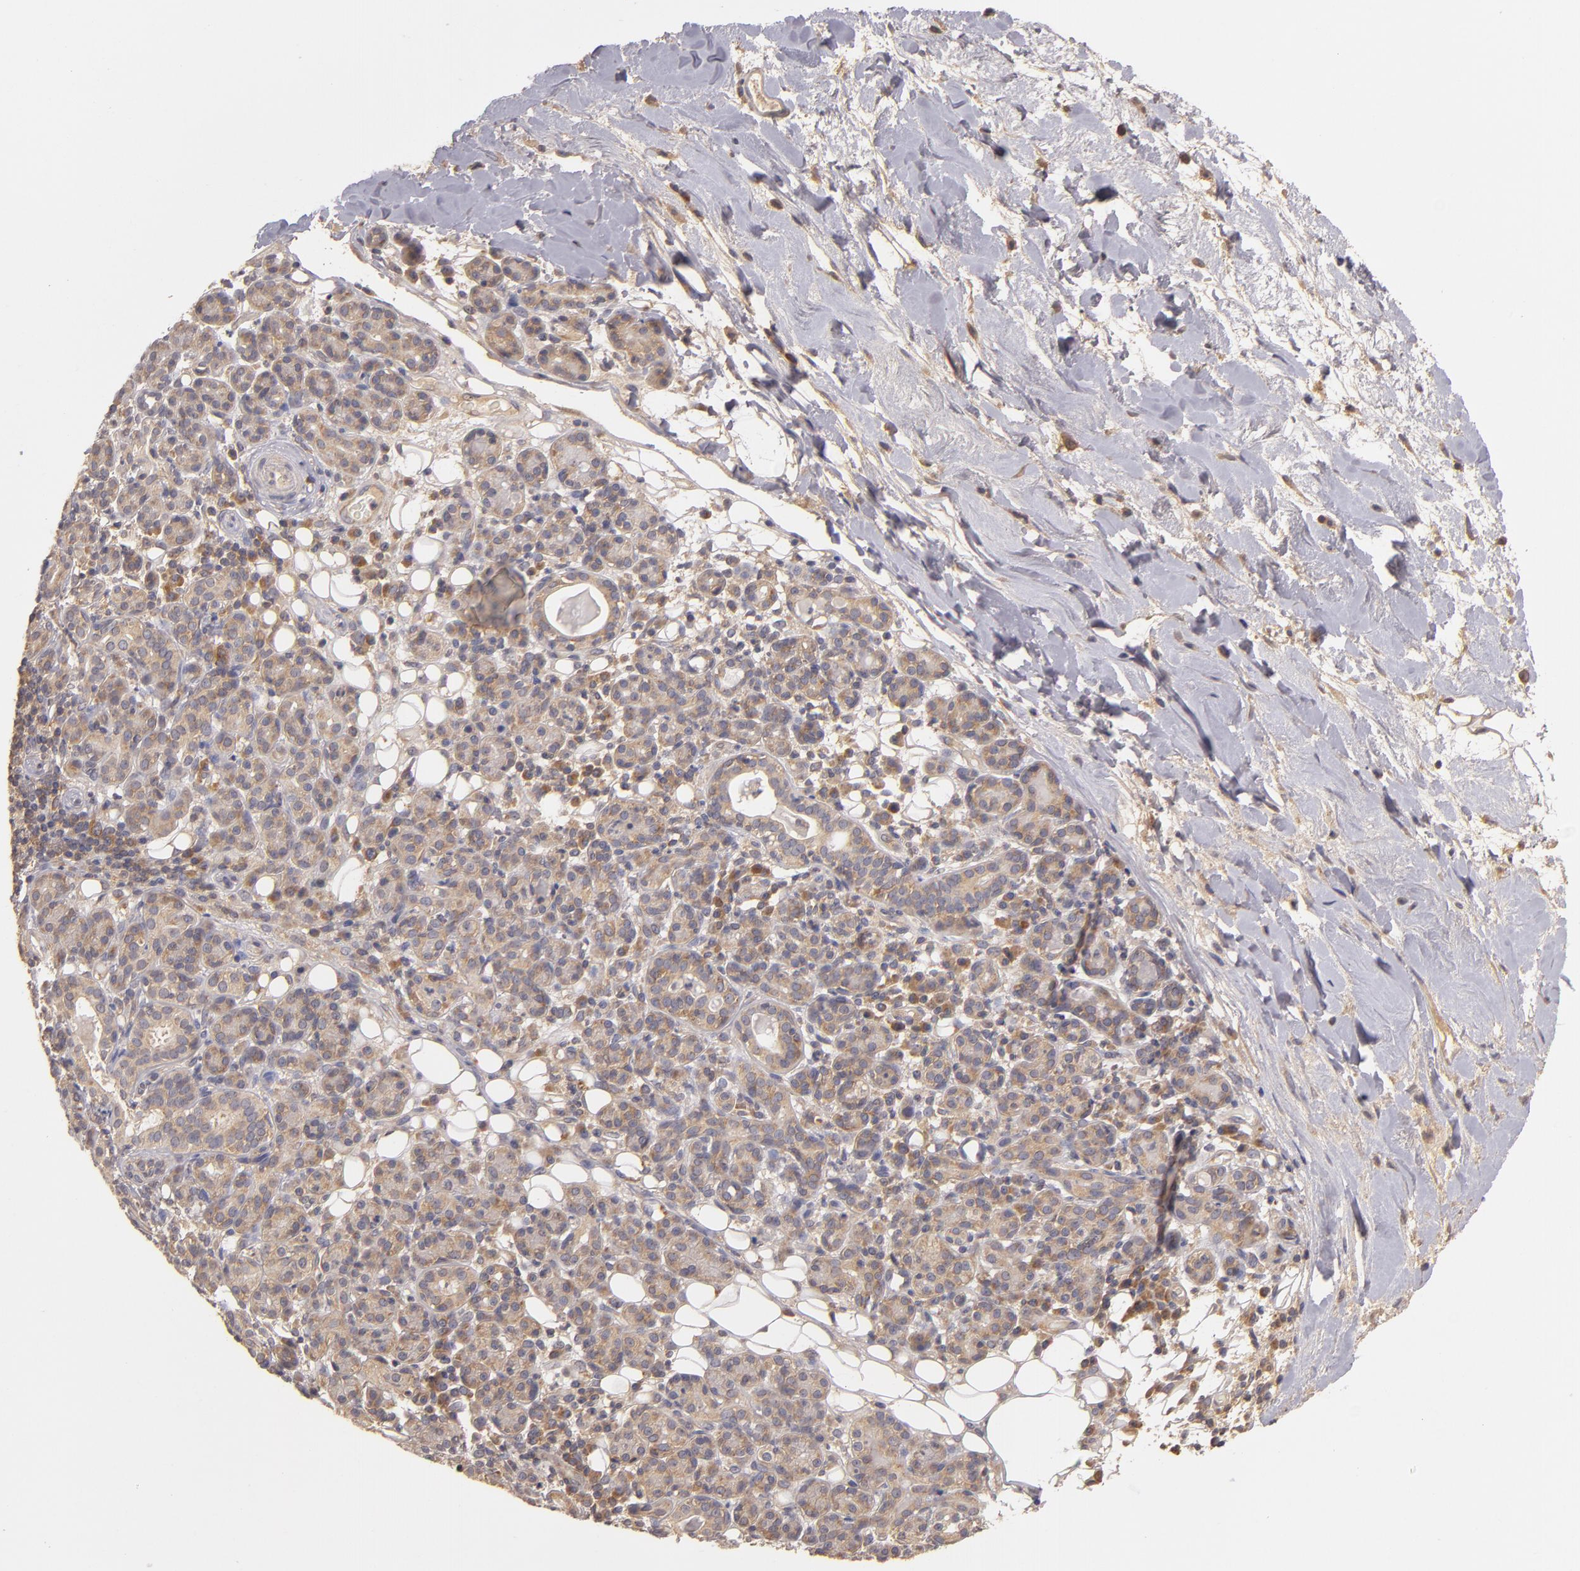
{"staining": {"intensity": "moderate", "quantity": "25%-75%", "location": "cytoplasmic/membranous"}, "tissue": "skin cancer", "cell_type": "Tumor cells", "image_type": "cancer", "snomed": [{"axis": "morphology", "description": "Squamous cell carcinoma, NOS"}, {"axis": "topography", "description": "Skin"}], "caption": "This histopathology image demonstrates skin cancer (squamous cell carcinoma) stained with immunohistochemistry (IHC) to label a protein in brown. The cytoplasmic/membranous of tumor cells show moderate positivity for the protein. Nuclei are counter-stained blue.", "gene": "UPF3B", "patient": {"sex": "male", "age": 84}}